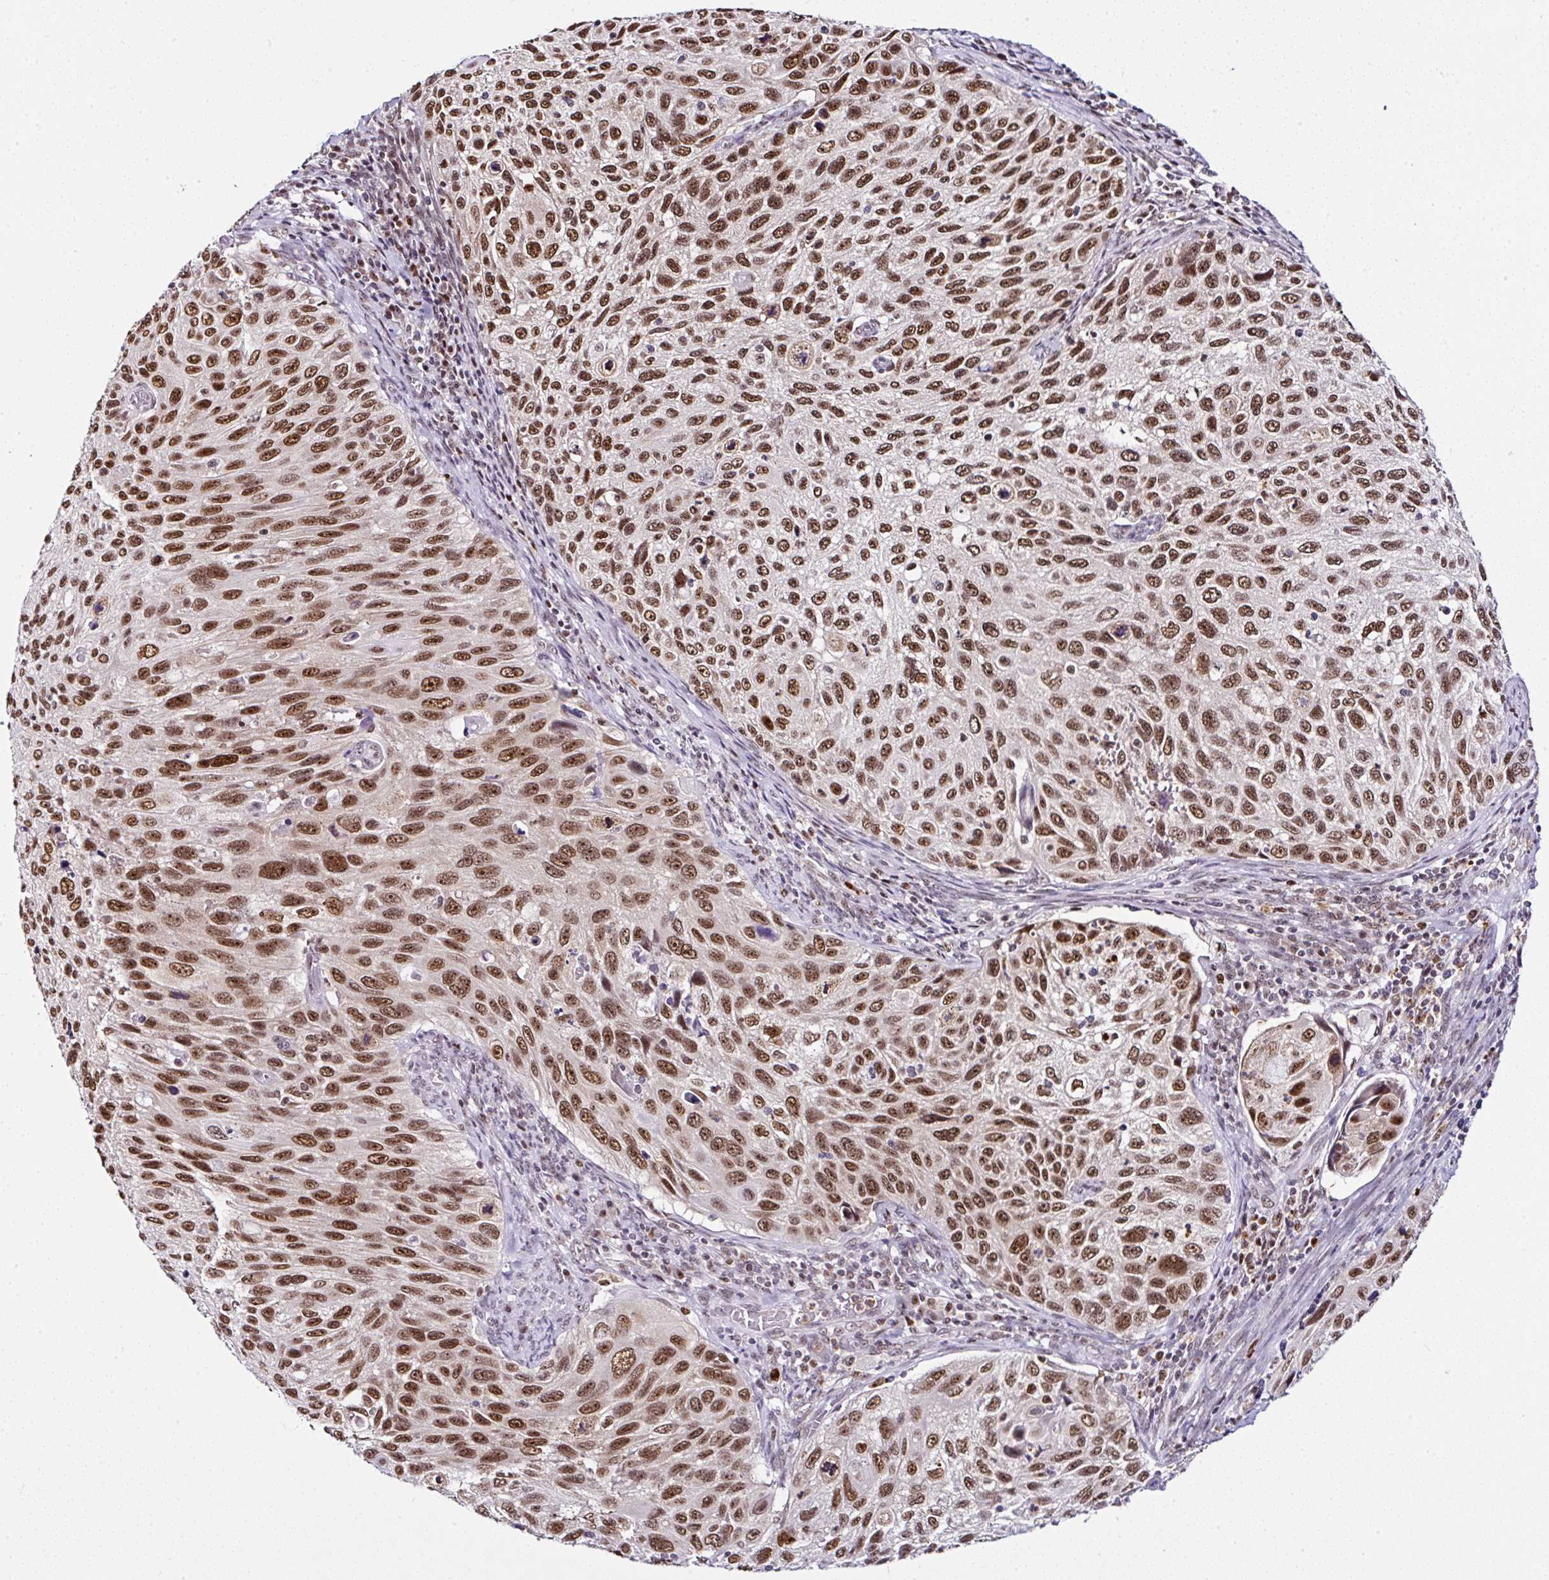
{"staining": {"intensity": "strong", "quantity": ">75%", "location": "nuclear"}, "tissue": "cervical cancer", "cell_type": "Tumor cells", "image_type": "cancer", "snomed": [{"axis": "morphology", "description": "Squamous cell carcinoma, NOS"}, {"axis": "topography", "description": "Cervix"}], "caption": "Human cervical cancer stained with a brown dye exhibits strong nuclear positive expression in about >75% of tumor cells.", "gene": "PTPN2", "patient": {"sex": "female", "age": 70}}